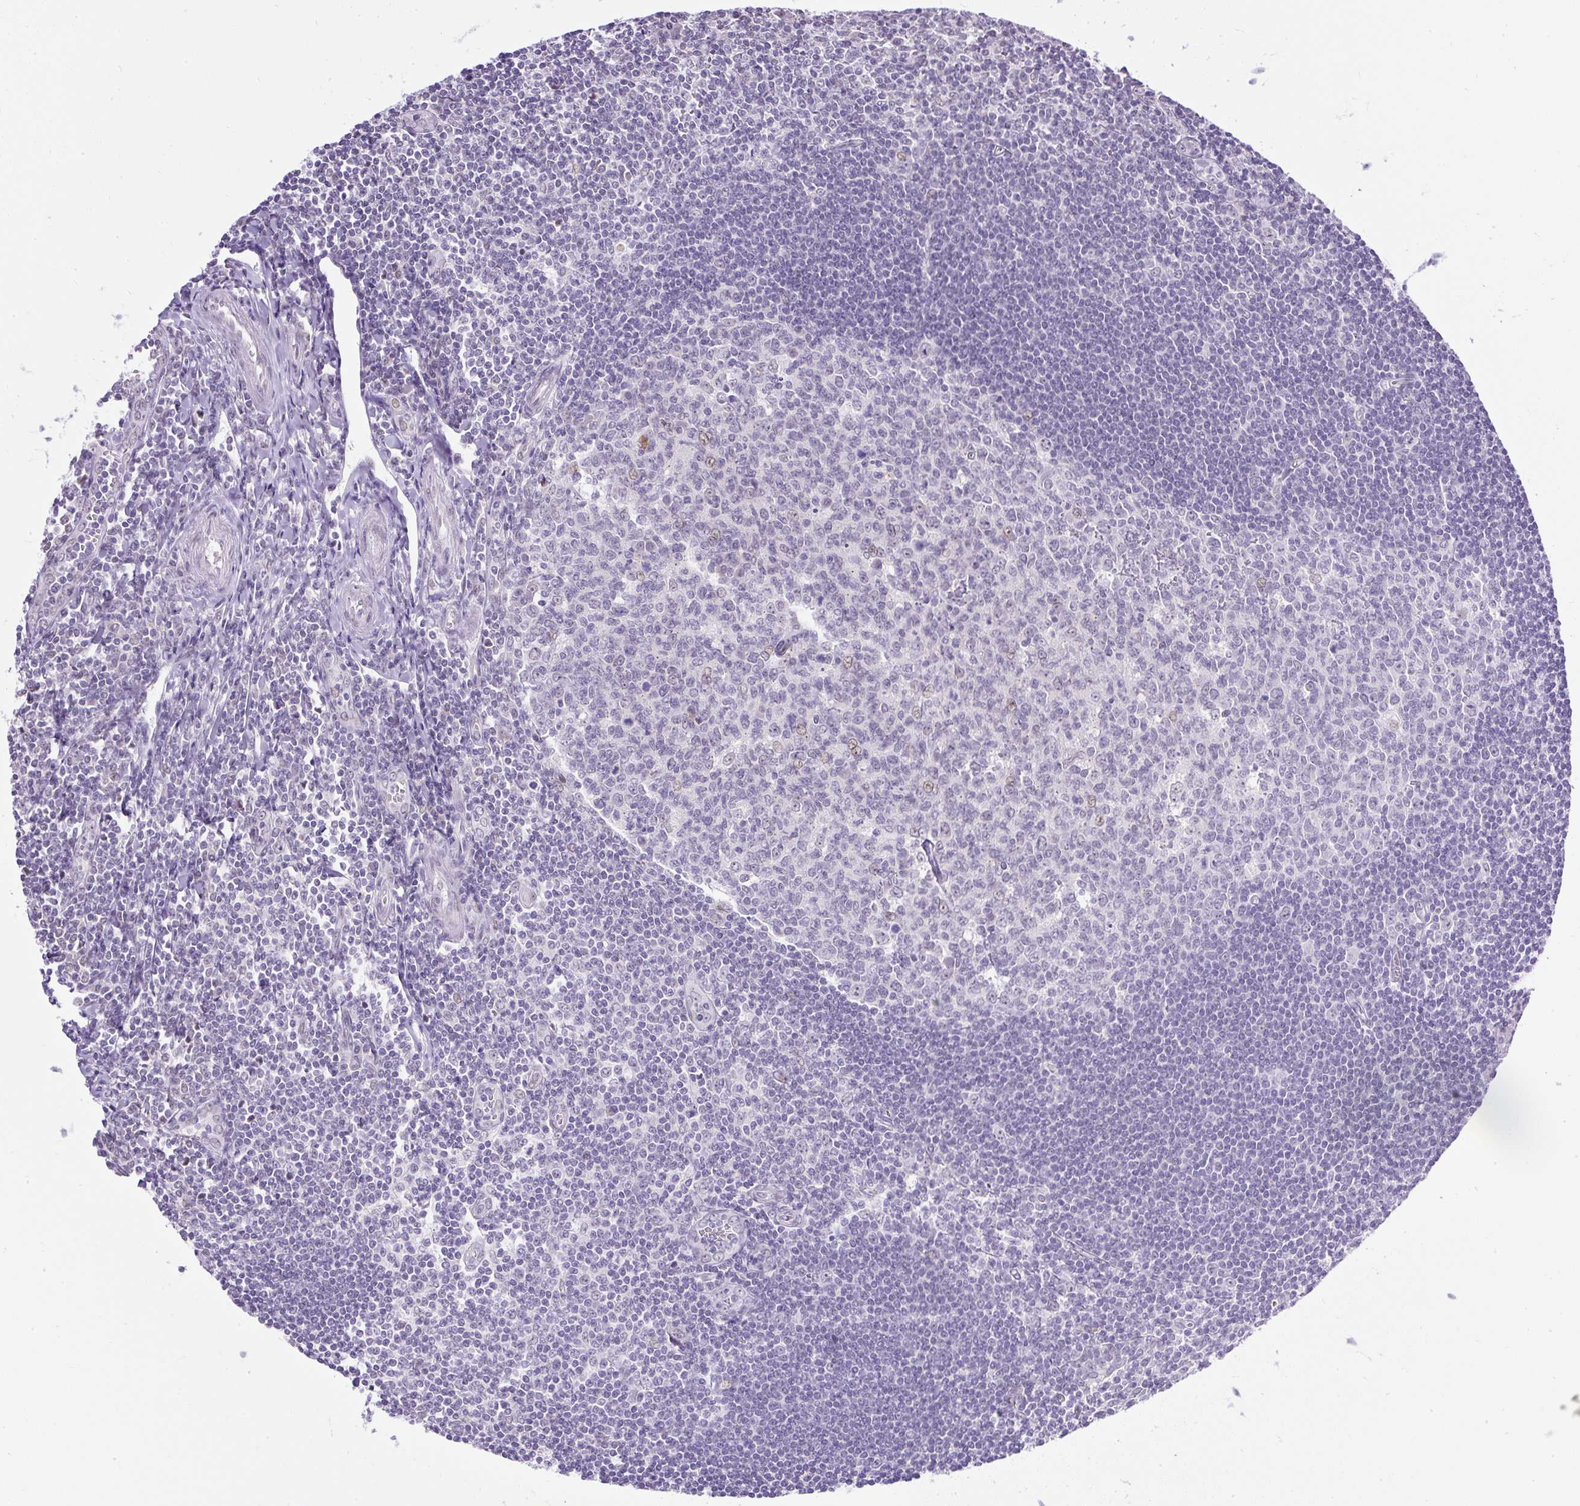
{"staining": {"intensity": "negative", "quantity": "none", "location": "none"}, "tissue": "tonsil", "cell_type": "Germinal center cells", "image_type": "normal", "snomed": [{"axis": "morphology", "description": "Normal tissue, NOS"}, {"axis": "topography", "description": "Tonsil"}], "caption": "DAB (3,3'-diaminobenzidine) immunohistochemical staining of benign tonsil shows no significant expression in germinal center cells.", "gene": "WNT10B", "patient": {"sex": "male", "age": 27}}